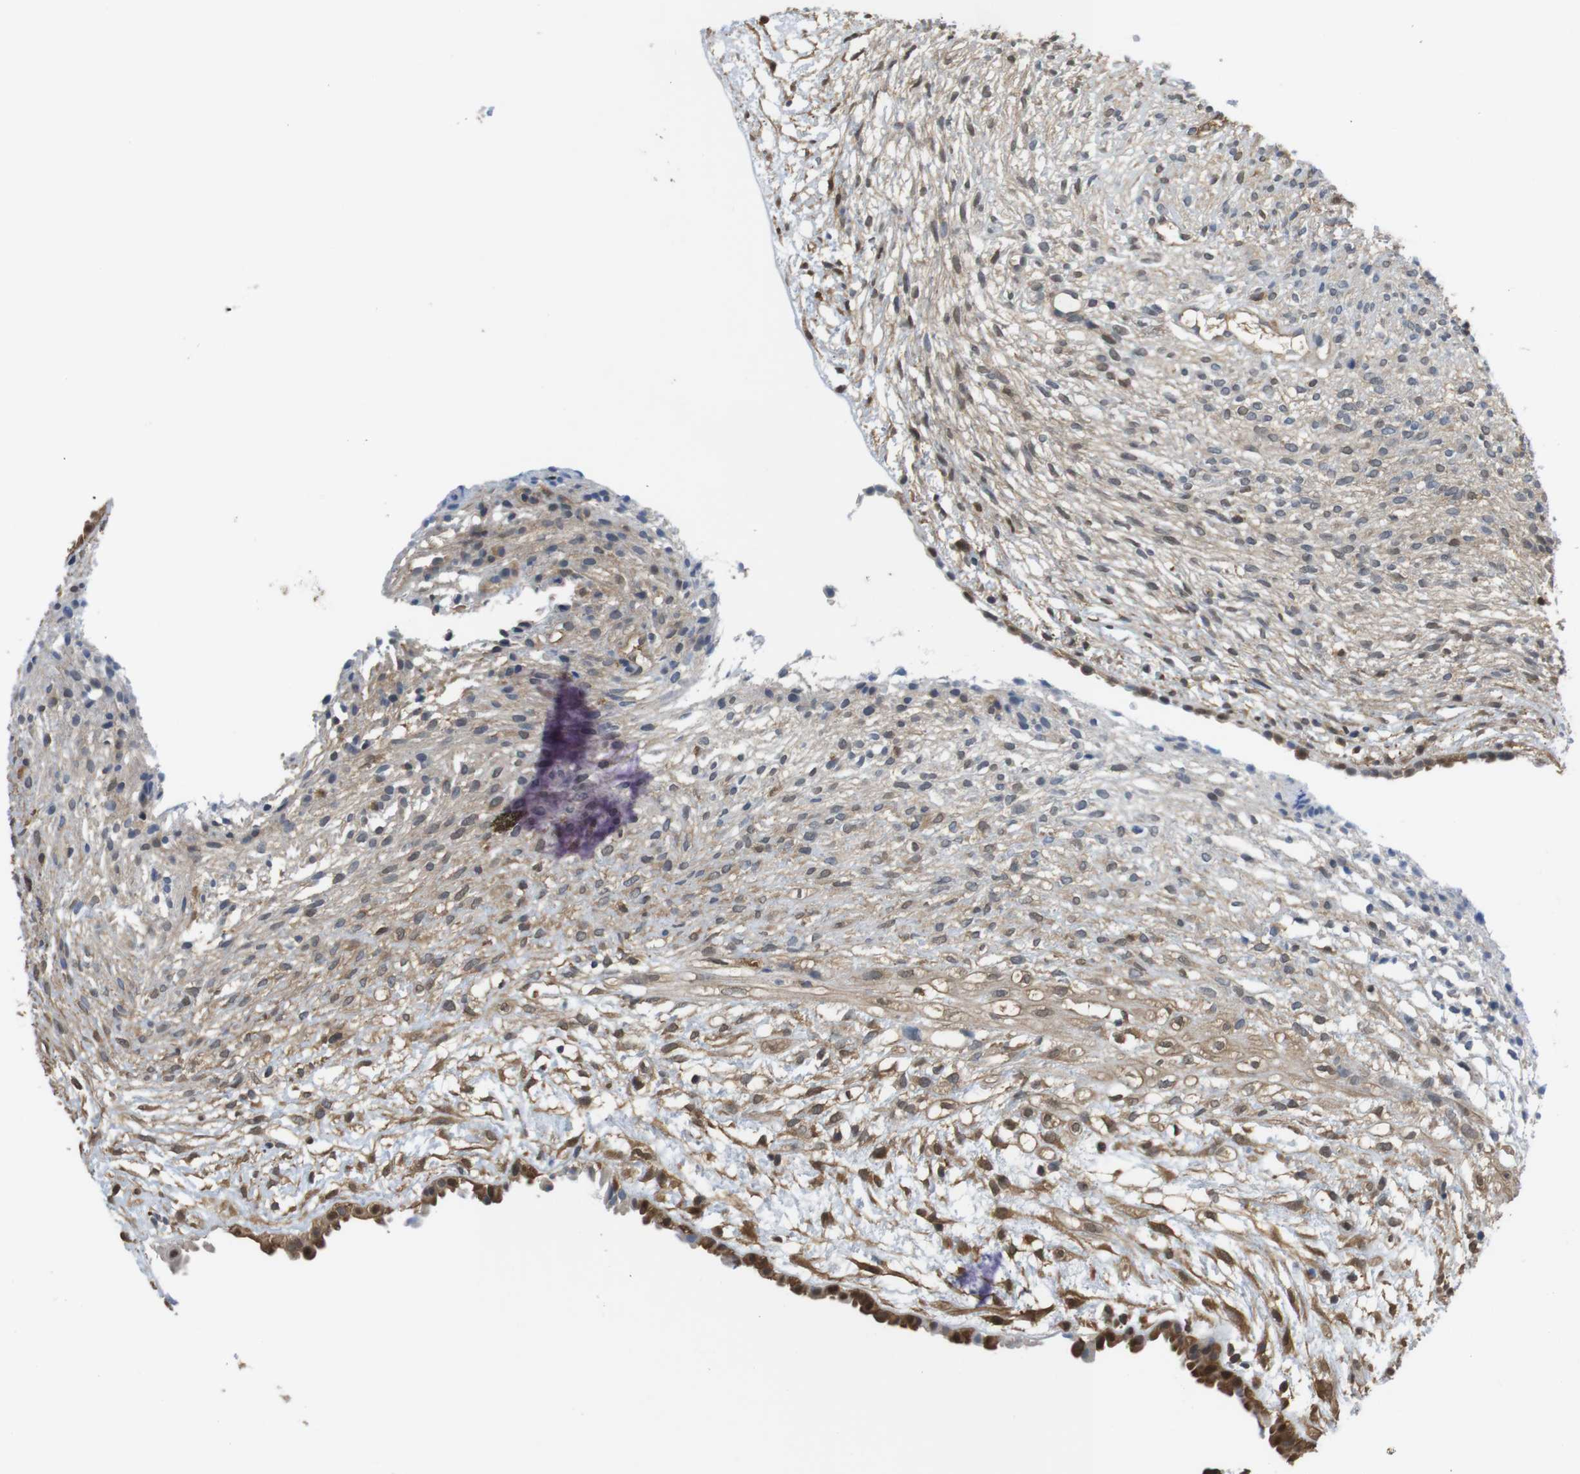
{"staining": {"intensity": "moderate", "quantity": ">75%", "location": "cytoplasmic/membranous"}, "tissue": "ovary", "cell_type": "Follicle cells", "image_type": "normal", "snomed": [{"axis": "morphology", "description": "Normal tissue, NOS"}, {"axis": "morphology", "description": "Cyst, NOS"}, {"axis": "topography", "description": "Ovary"}], "caption": "Human ovary stained with a brown dye shows moderate cytoplasmic/membranous positive positivity in about >75% of follicle cells.", "gene": "LDHA", "patient": {"sex": "female", "age": 18}}